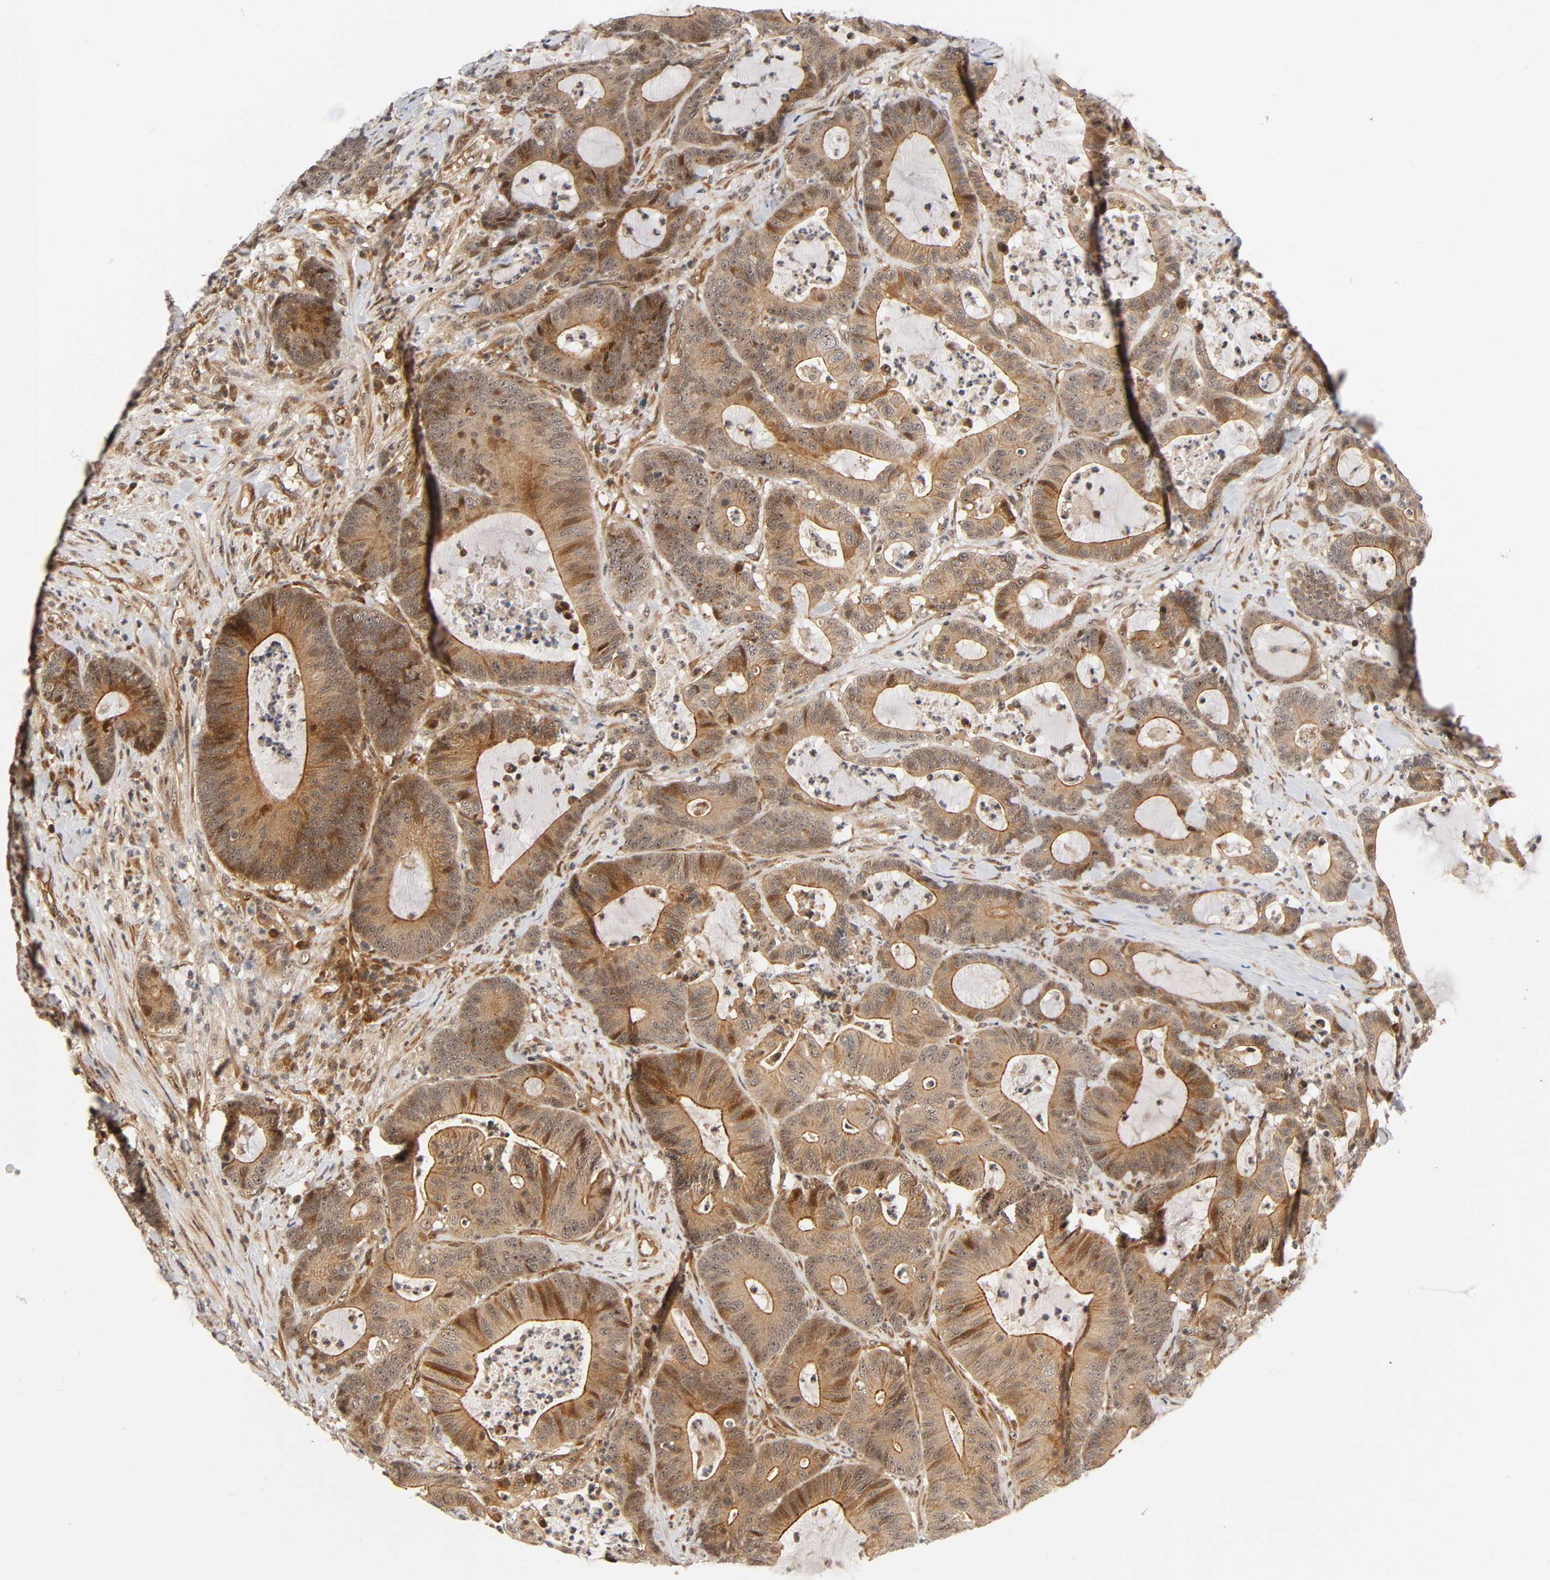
{"staining": {"intensity": "moderate", "quantity": ">75%", "location": "cytoplasmic/membranous,nuclear"}, "tissue": "colorectal cancer", "cell_type": "Tumor cells", "image_type": "cancer", "snomed": [{"axis": "morphology", "description": "Adenocarcinoma, NOS"}, {"axis": "topography", "description": "Colon"}], "caption": "This is an image of immunohistochemistry (IHC) staining of colorectal adenocarcinoma, which shows moderate staining in the cytoplasmic/membranous and nuclear of tumor cells.", "gene": "IQCJ-SCHIP1", "patient": {"sex": "female", "age": 84}}